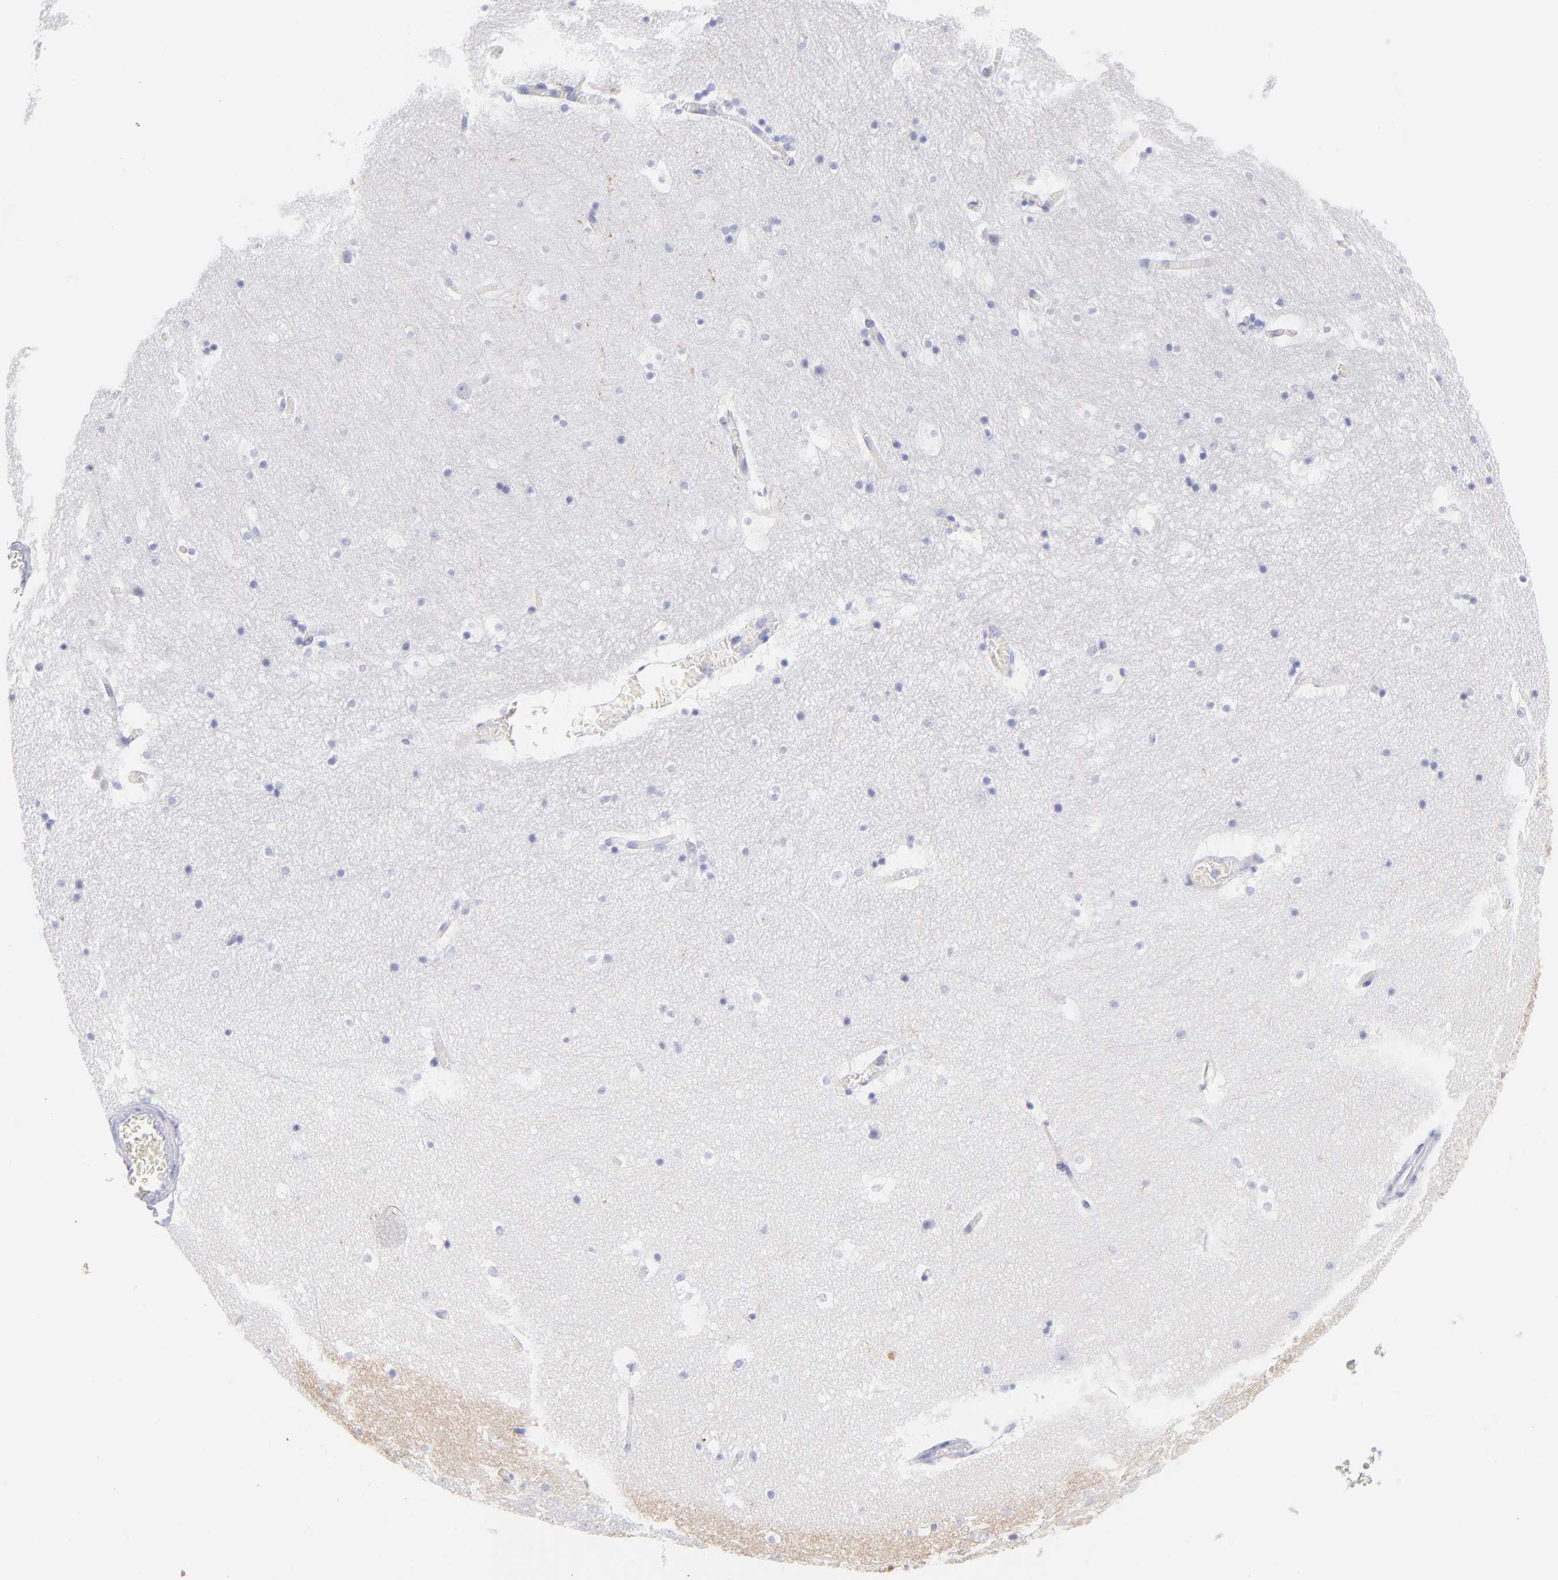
{"staining": {"intensity": "negative", "quantity": "none", "location": "none"}, "tissue": "hippocampus", "cell_type": "Glial cells", "image_type": "normal", "snomed": [{"axis": "morphology", "description": "Normal tissue, NOS"}, {"axis": "topography", "description": "Hippocampus"}], "caption": "Immunohistochemical staining of benign hippocampus shows no significant positivity in glial cells. The staining was performed using DAB to visualize the protein expression in brown, while the nuclei were stained in blue with hematoxylin (Magnification: 20x).", "gene": "SCGN", "patient": {"sex": "male", "age": 45}}